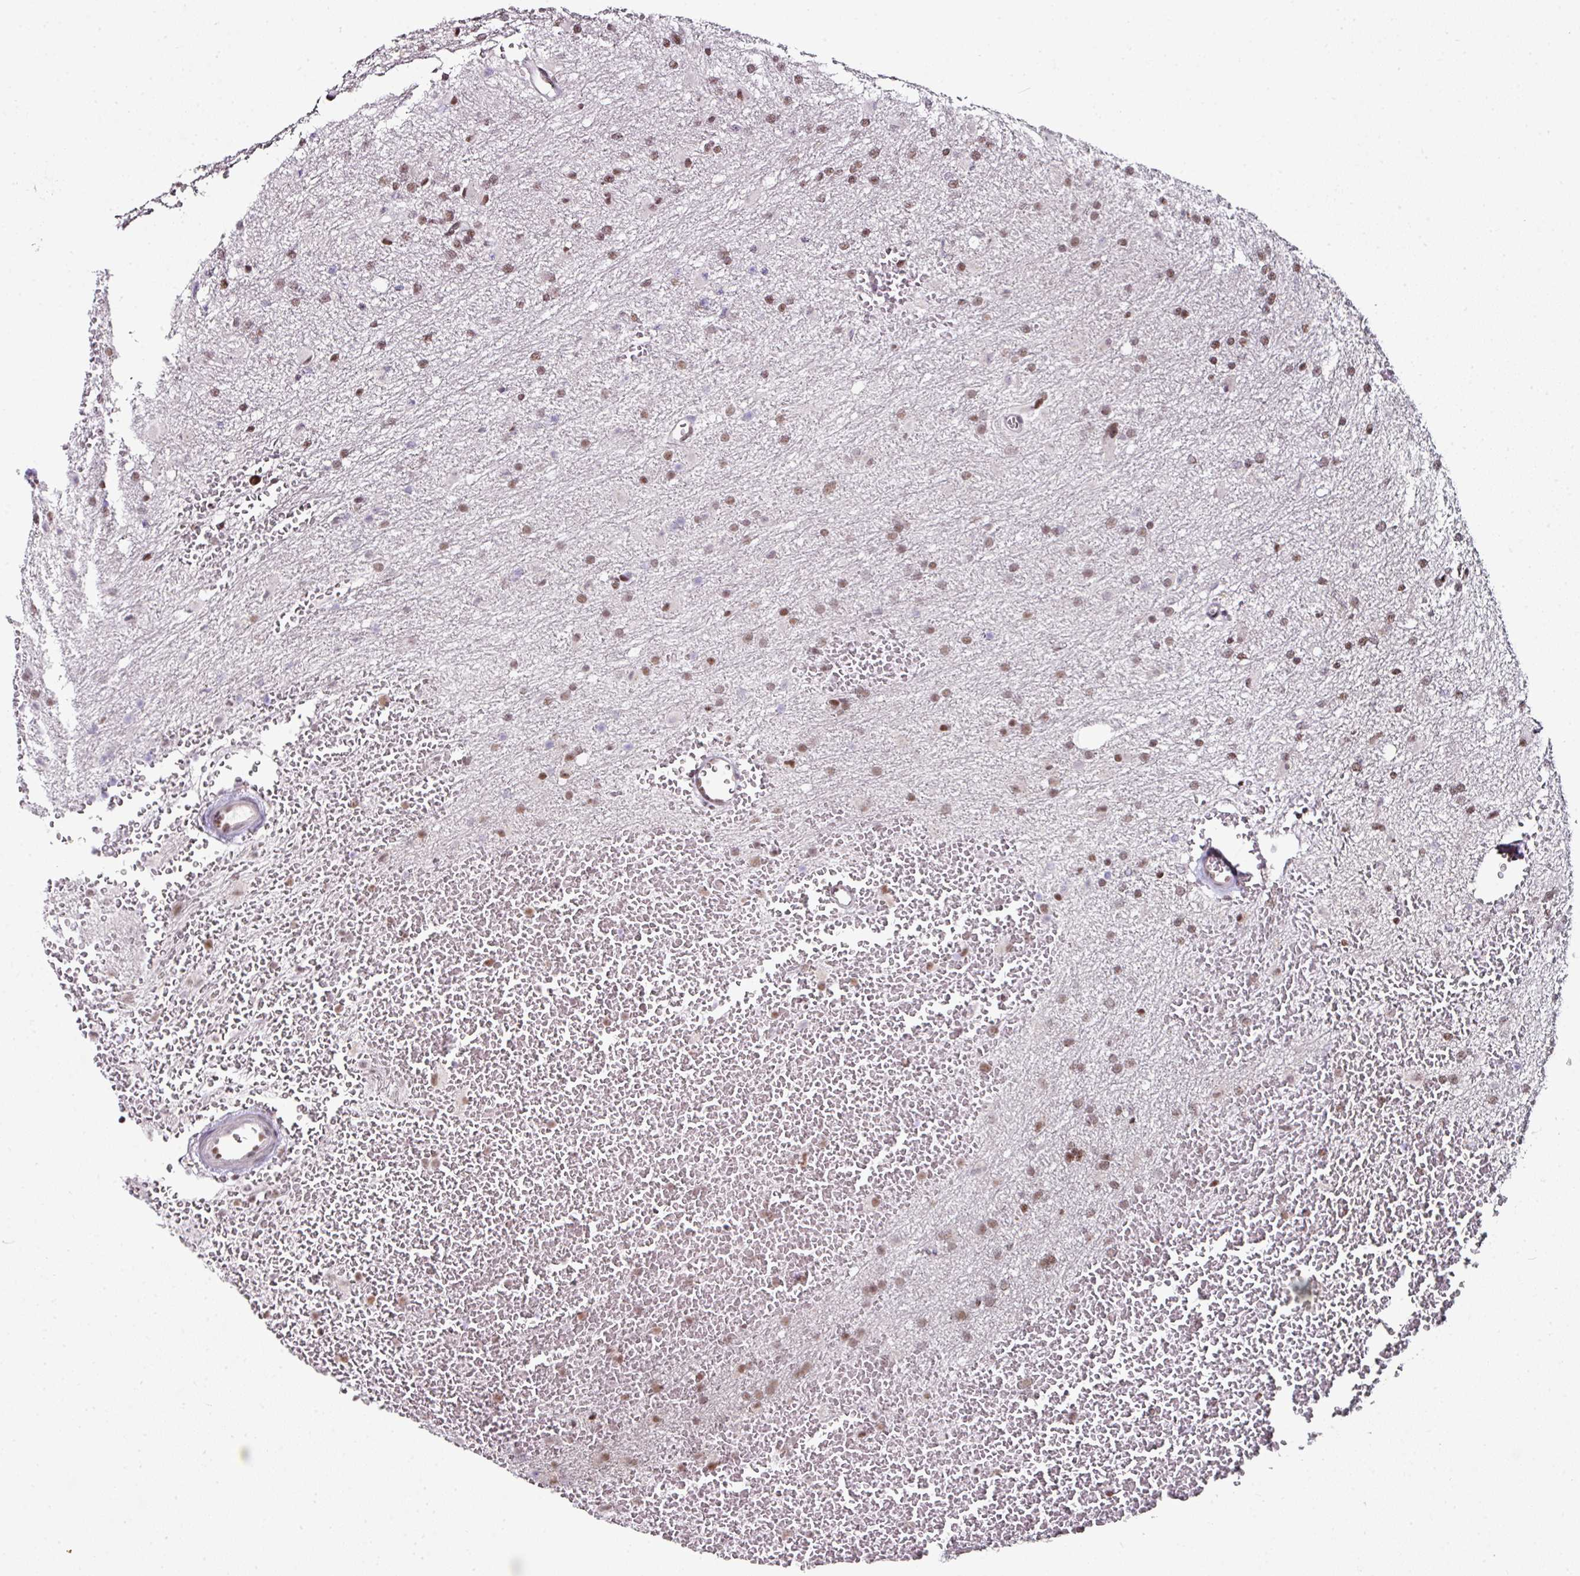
{"staining": {"intensity": "moderate", "quantity": ">75%", "location": "nuclear"}, "tissue": "glioma", "cell_type": "Tumor cells", "image_type": "cancer", "snomed": [{"axis": "morphology", "description": "Glioma, malignant, High grade"}, {"axis": "topography", "description": "Cerebral cortex"}], "caption": "A histopathology image of human malignant glioma (high-grade) stained for a protein exhibits moderate nuclear brown staining in tumor cells.", "gene": "NFYA", "patient": {"sex": "female", "age": 36}}